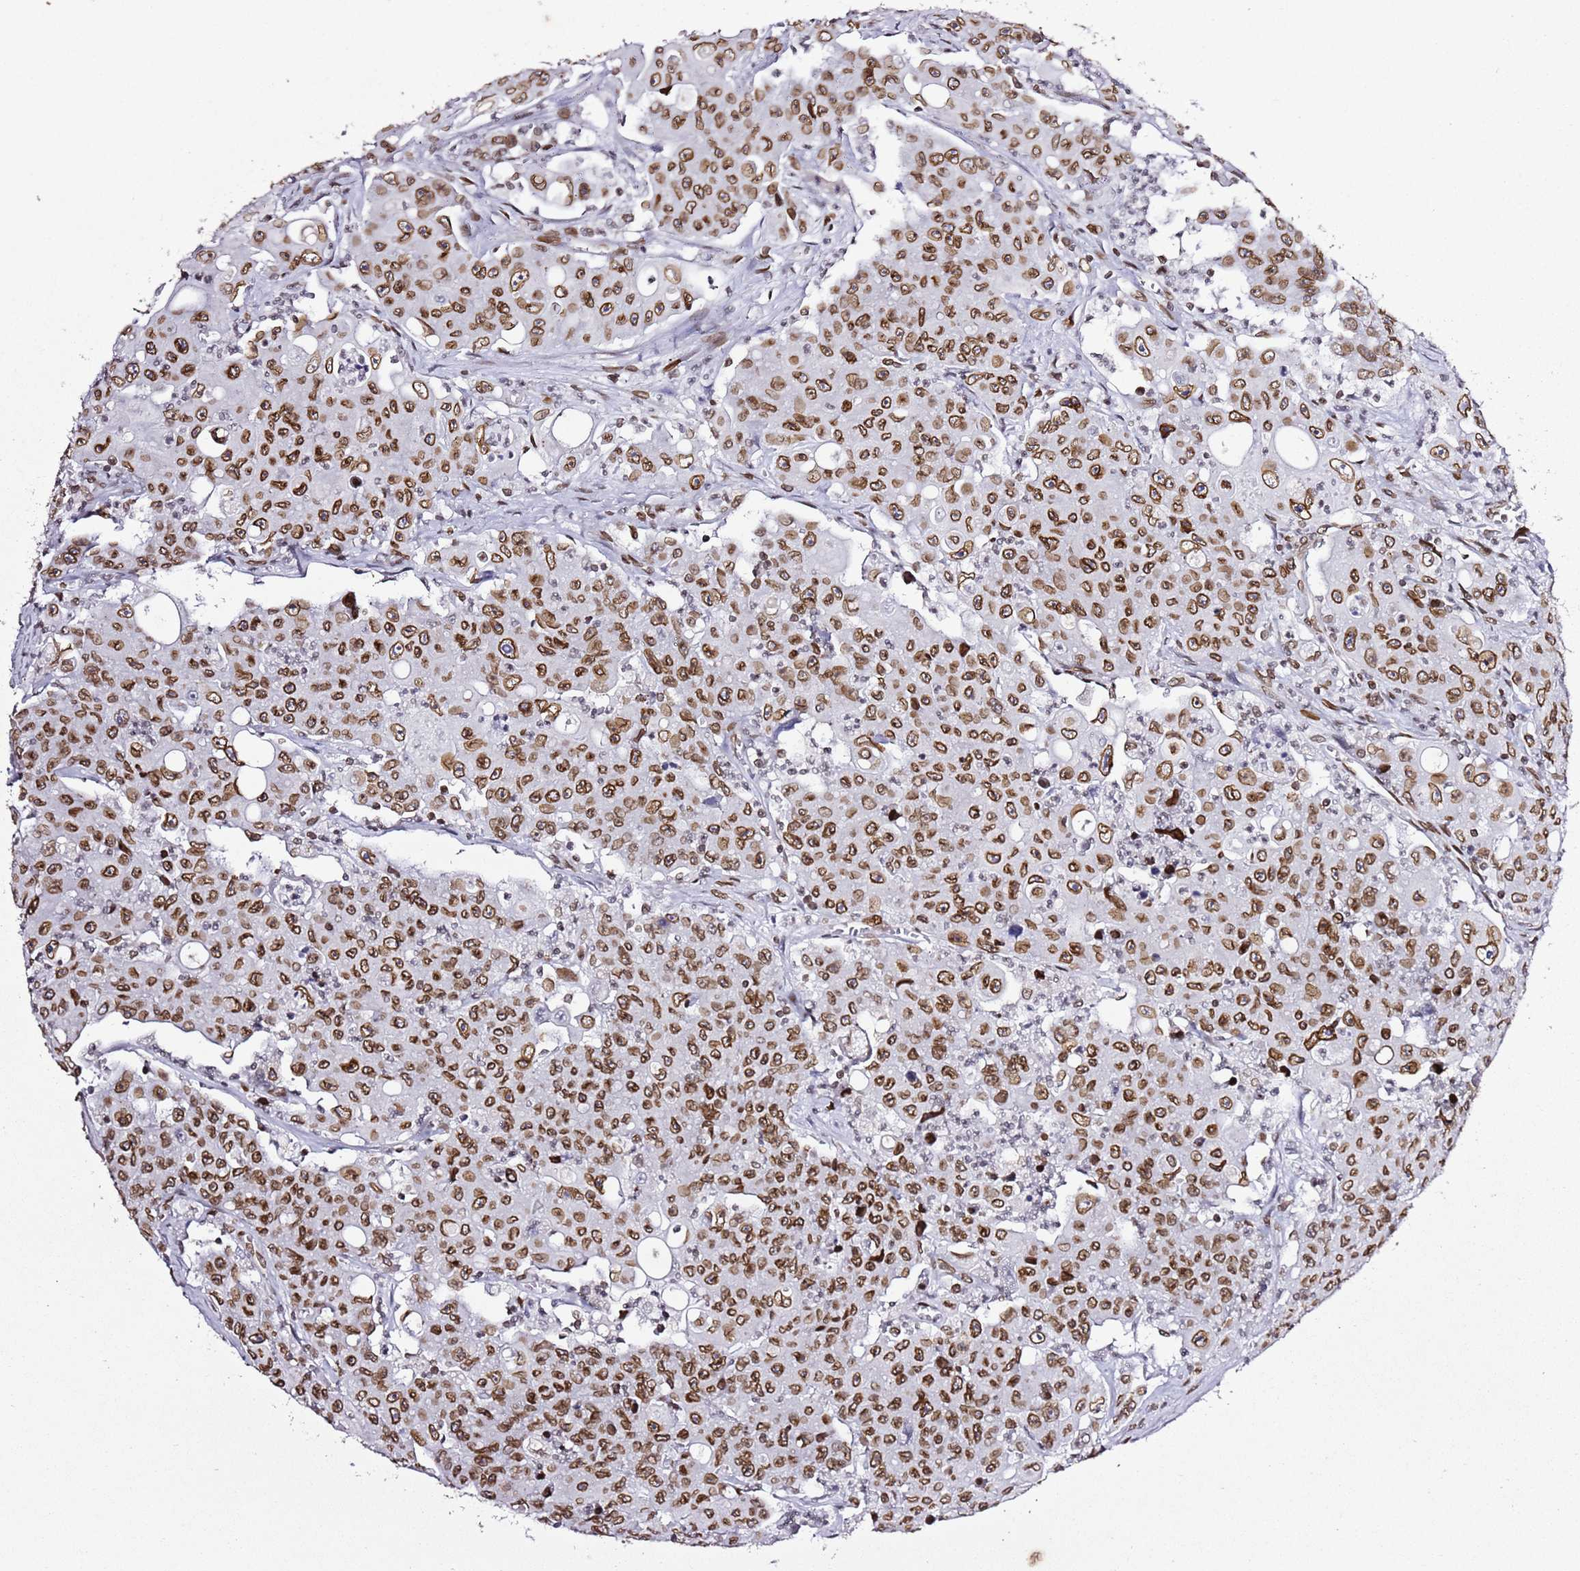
{"staining": {"intensity": "strong", "quantity": ">75%", "location": "nuclear"}, "tissue": "colorectal cancer", "cell_type": "Tumor cells", "image_type": "cancer", "snomed": [{"axis": "morphology", "description": "Adenocarcinoma, NOS"}, {"axis": "topography", "description": "Colon"}], "caption": "The micrograph displays immunohistochemical staining of adenocarcinoma (colorectal). There is strong nuclear positivity is appreciated in about >75% of tumor cells. The staining was performed using DAB (3,3'-diaminobenzidine), with brown indicating positive protein expression. Nuclei are stained blue with hematoxylin.", "gene": "POU6F1", "patient": {"sex": "male", "age": 51}}